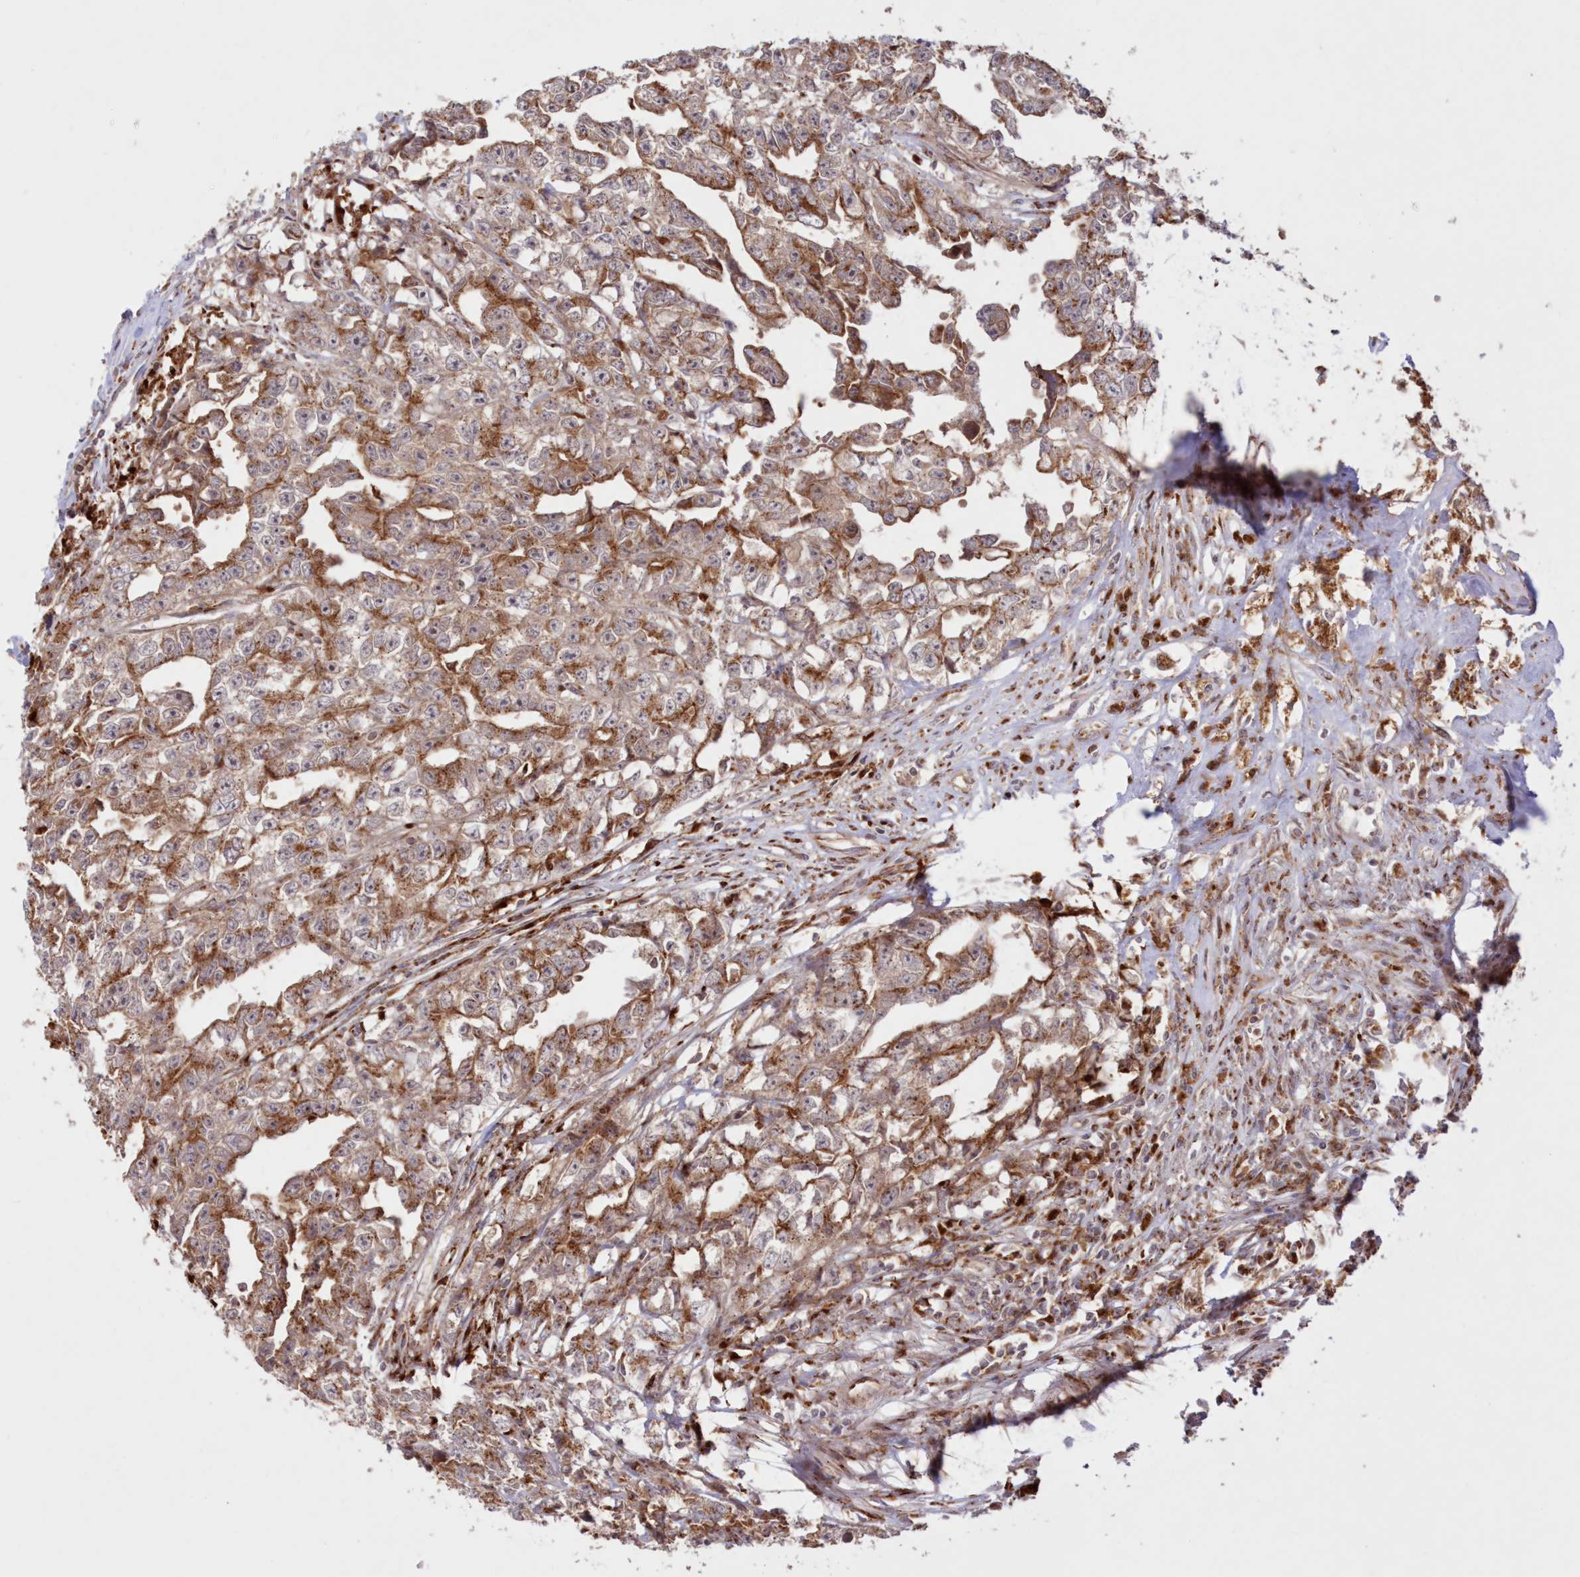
{"staining": {"intensity": "moderate", "quantity": "25%-75%", "location": "cytoplasmic/membranous"}, "tissue": "testis cancer", "cell_type": "Tumor cells", "image_type": "cancer", "snomed": [{"axis": "morphology", "description": "Seminoma, NOS"}, {"axis": "morphology", "description": "Carcinoma, Embryonal, NOS"}, {"axis": "topography", "description": "Testis"}], "caption": "A high-resolution histopathology image shows immunohistochemistry staining of seminoma (testis), which exhibits moderate cytoplasmic/membranous positivity in about 25%-75% of tumor cells.", "gene": "ABCC3", "patient": {"sex": "male", "age": 43}}